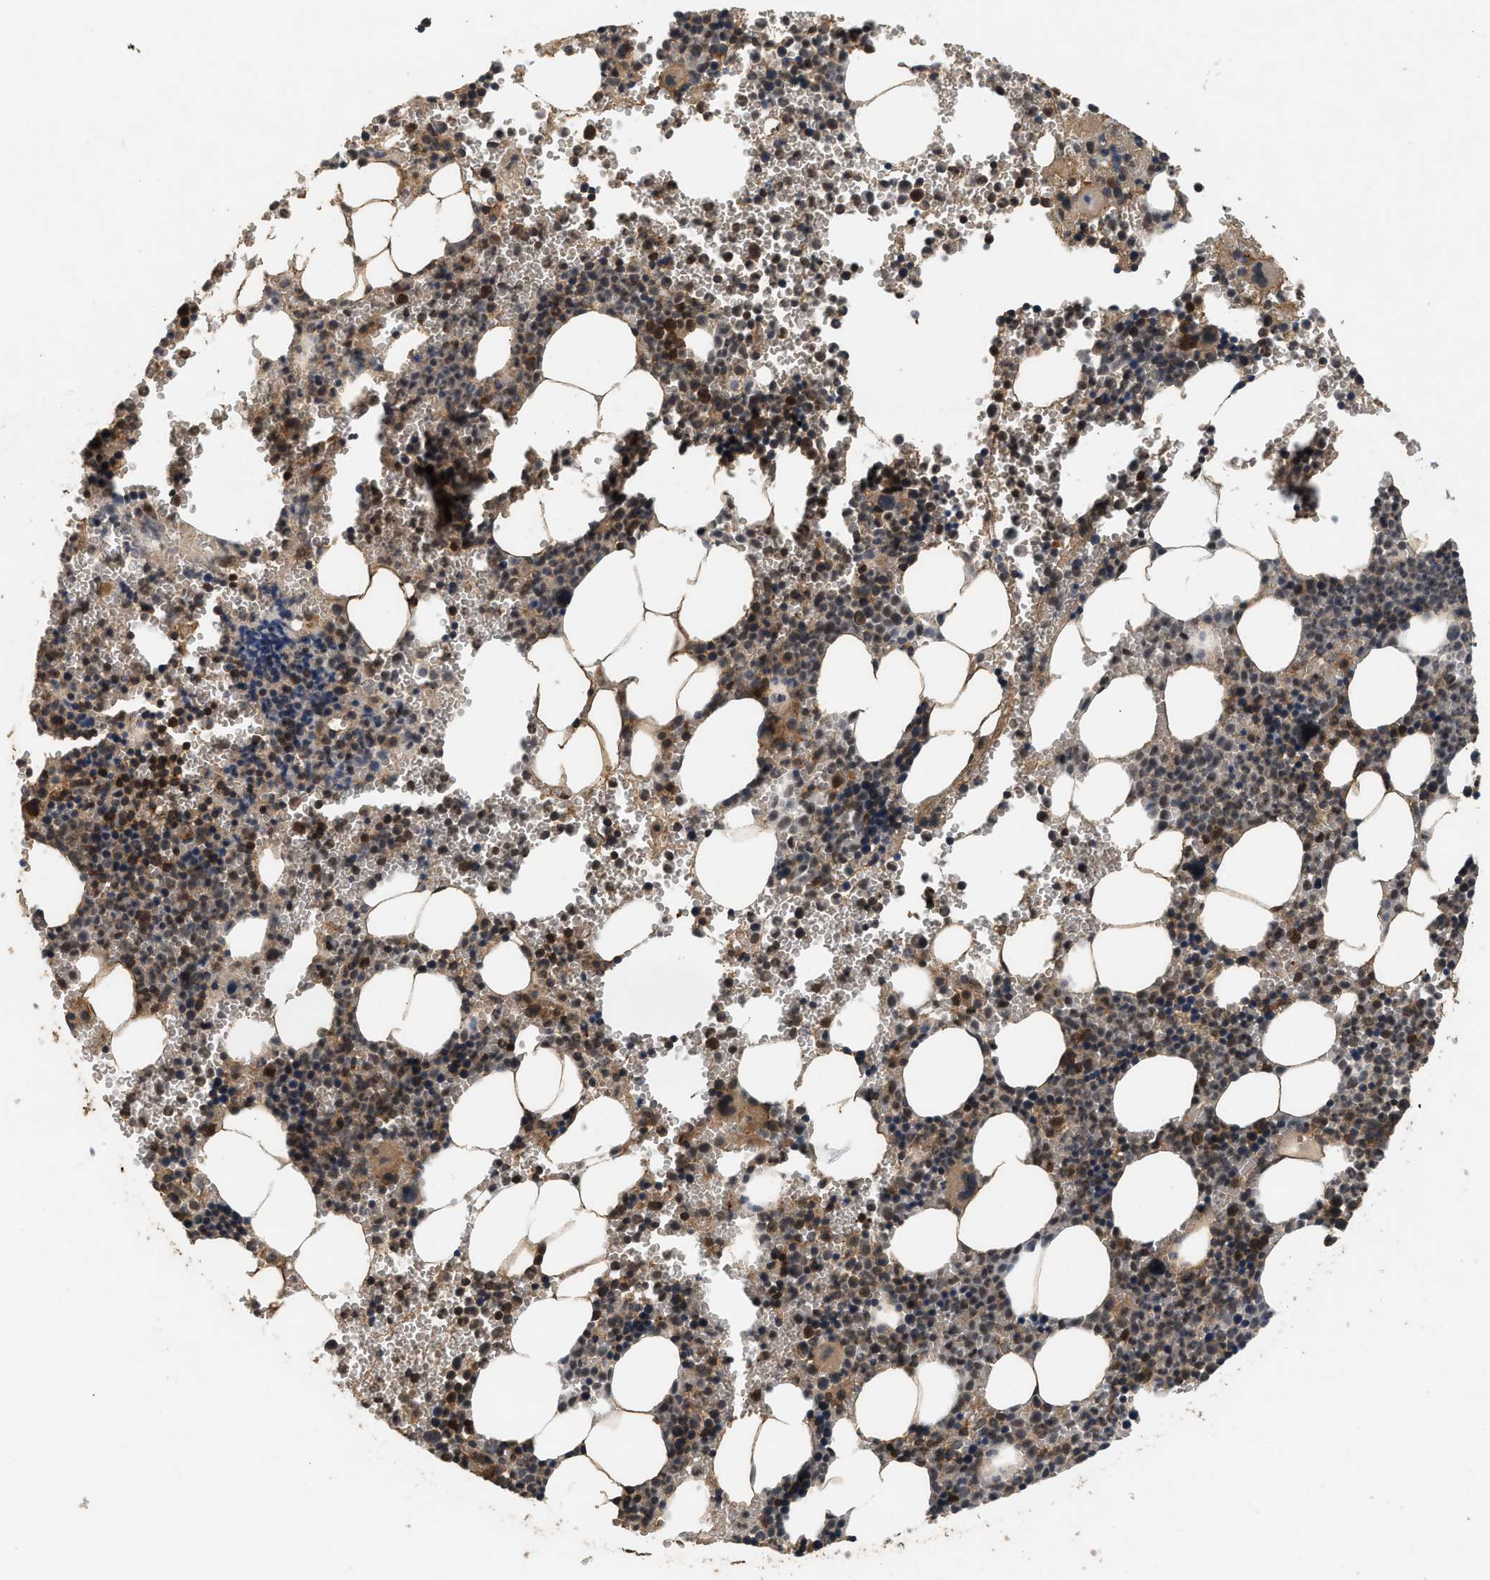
{"staining": {"intensity": "strong", "quantity": "25%-75%", "location": "cytoplasmic/membranous"}, "tissue": "bone marrow", "cell_type": "Hematopoietic cells", "image_type": "normal", "snomed": [{"axis": "morphology", "description": "Normal tissue, NOS"}, {"axis": "morphology", "description": "Inflammation, NOS"}, {"axis": "topography", "description": "Bone marrow"}], "caption": "DAB (3,3'-diaminobenzidine) immunohistochemical staining of benign human bone marrow displays strong cytoplasmic/membranous protein positivity in approximately 25%-75% of hematopoietic cells.", "gene": "OXSR1", "patient": {"sex": "male", "age": 22}}